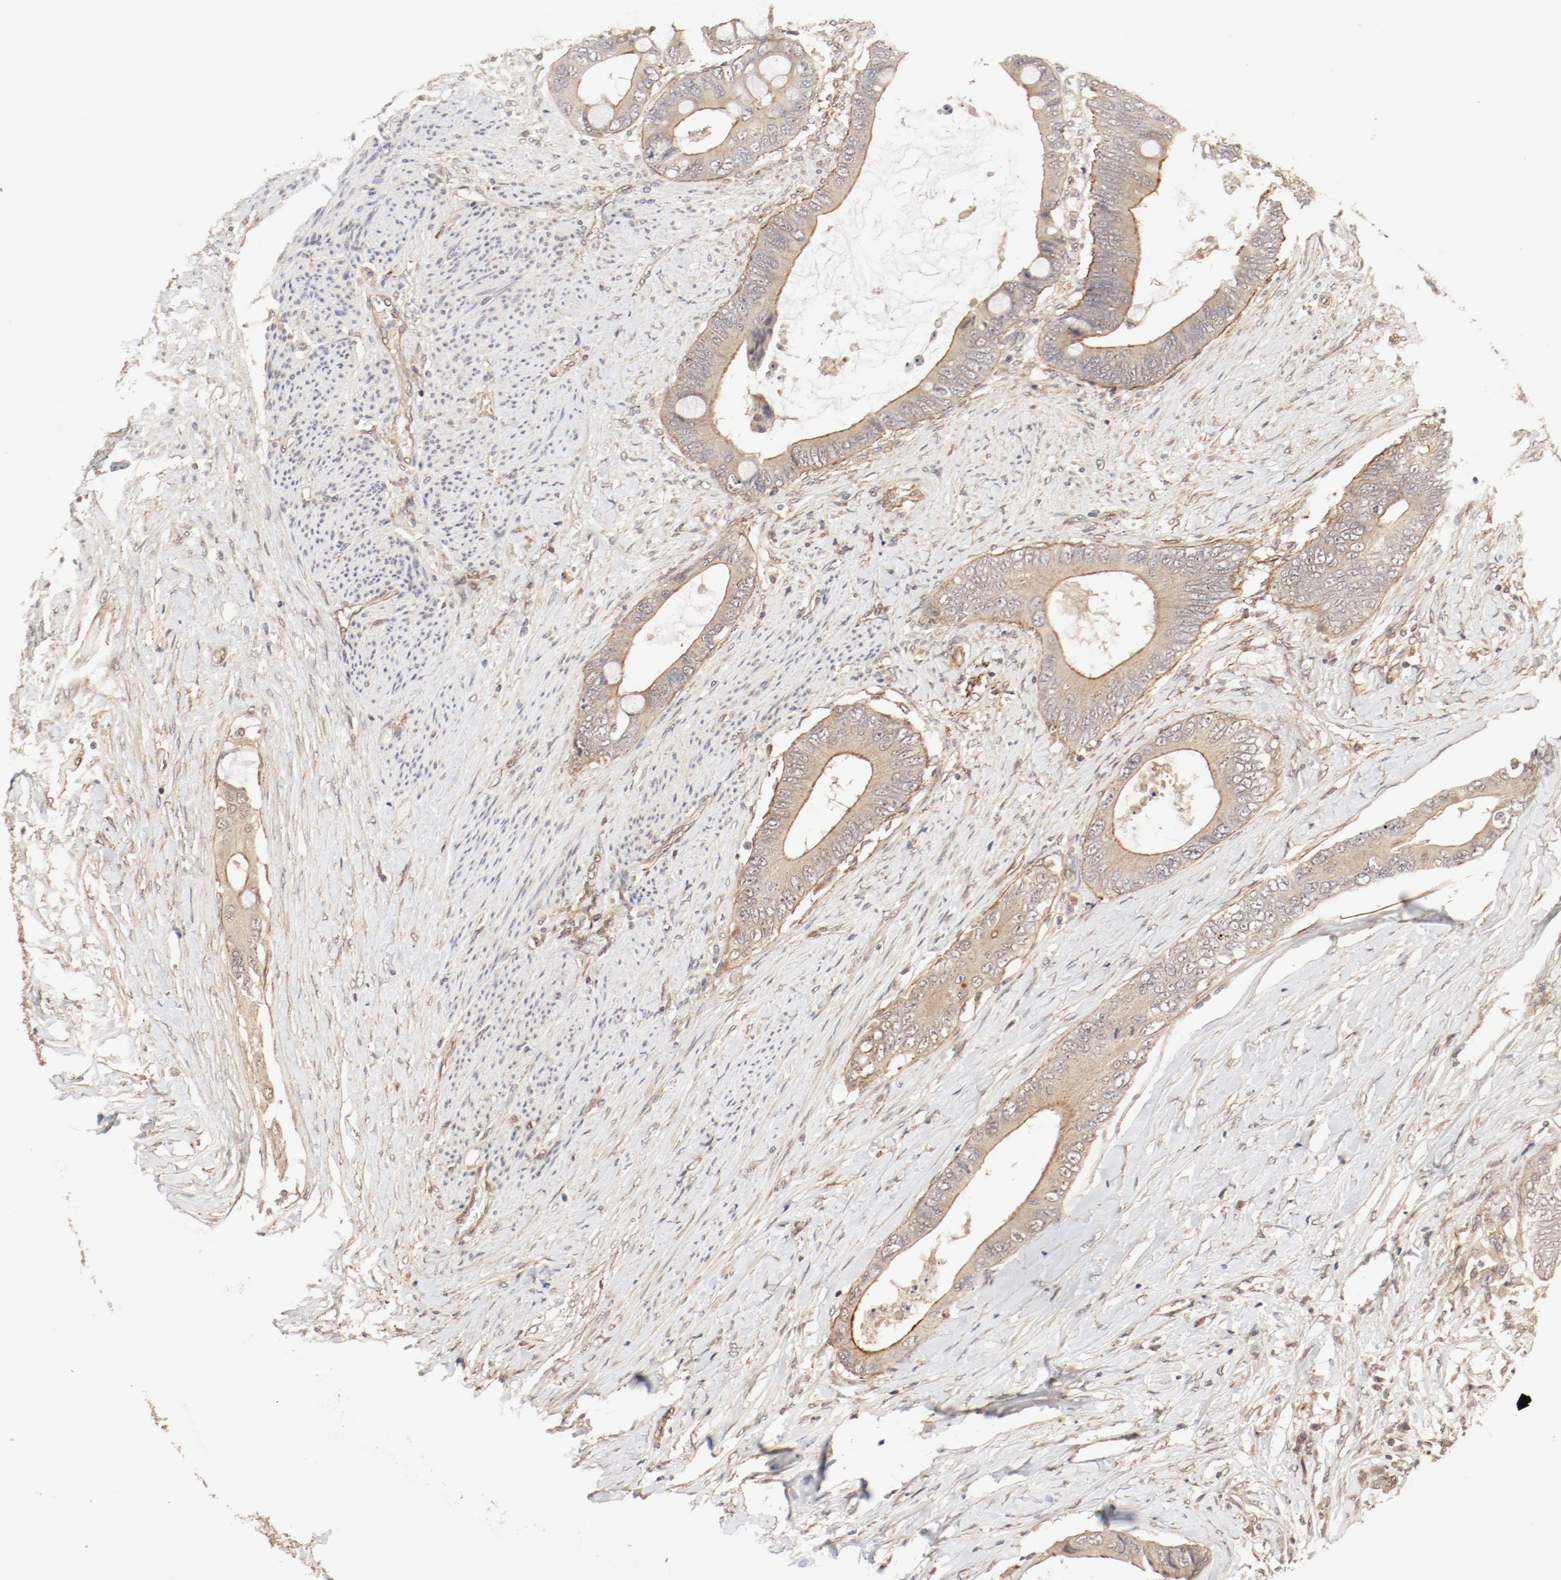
{"staining": {"intensity": "moderate", "quantity": ">75%", "location": "cytoplasmic/membranous"}, "tissue": "colorectal cancer", "cell_type": "Tumor cells", "image_type": "cancer", "snomed": [{"axis": "morphology", "description": "Normal tissue, NOS"}, {"axis": "morphology", "description": "Adenocarcinoma, NOS"}, {"axis": "topography", "description": "Rectum"}, {"axis": "topography", "description": "Peripheral nerve tissue"}], "caption": "Immunohistochemical staining of human colorectal cancer (adenocarcinoma) shows moderate cytoplasmic/membranous protein positivity in about >75% of tumor cells.", "gene": "IL3RA", "patient": {"sex": "female", "age": 77}}